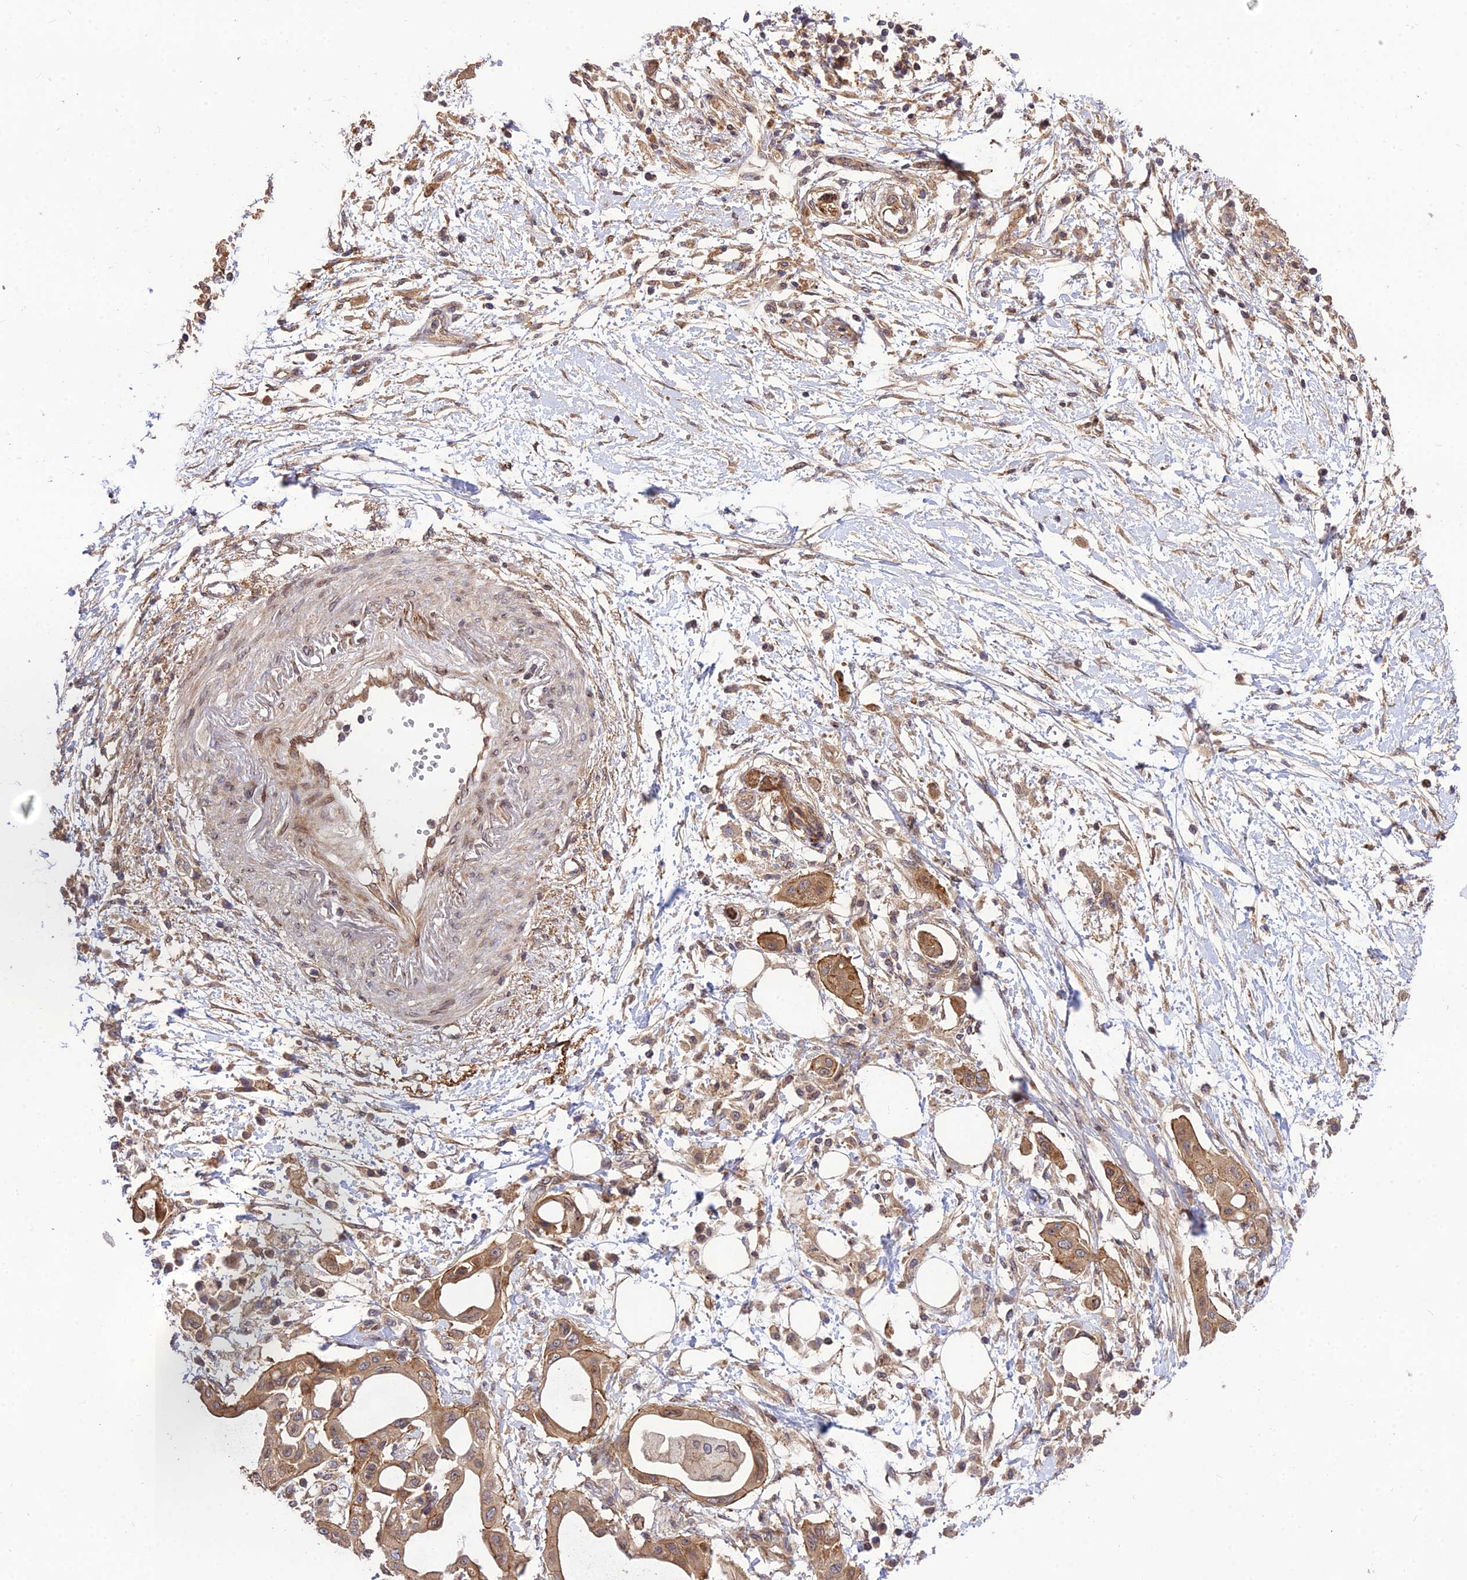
{"staining": {"intensity": "moderate", "quantity": ">75%", "location": "cytoplasmic/membranous"}, "tissue": "pancreatic cancer", "cell_type": "Tumor cells", "image_type": "cancer", "snomed": [{"axis": "morphology", "description": "Adenocarcinoma, NOS"}, {"axis": "topography", "description": "Pancreas"}], "caption": "IHC of pancreatic adenocarcinoma exhibits medium levels of moderate cytoplasmic/membranous positivity in approximately >75% of tumor cells. The staining is performed using DAB brown chromogen to label protein expression. The nuclei are counter-stained blue using hematoxylin.", "gene": "SMG6", "patient": {"sex": "male", "age": 68}}